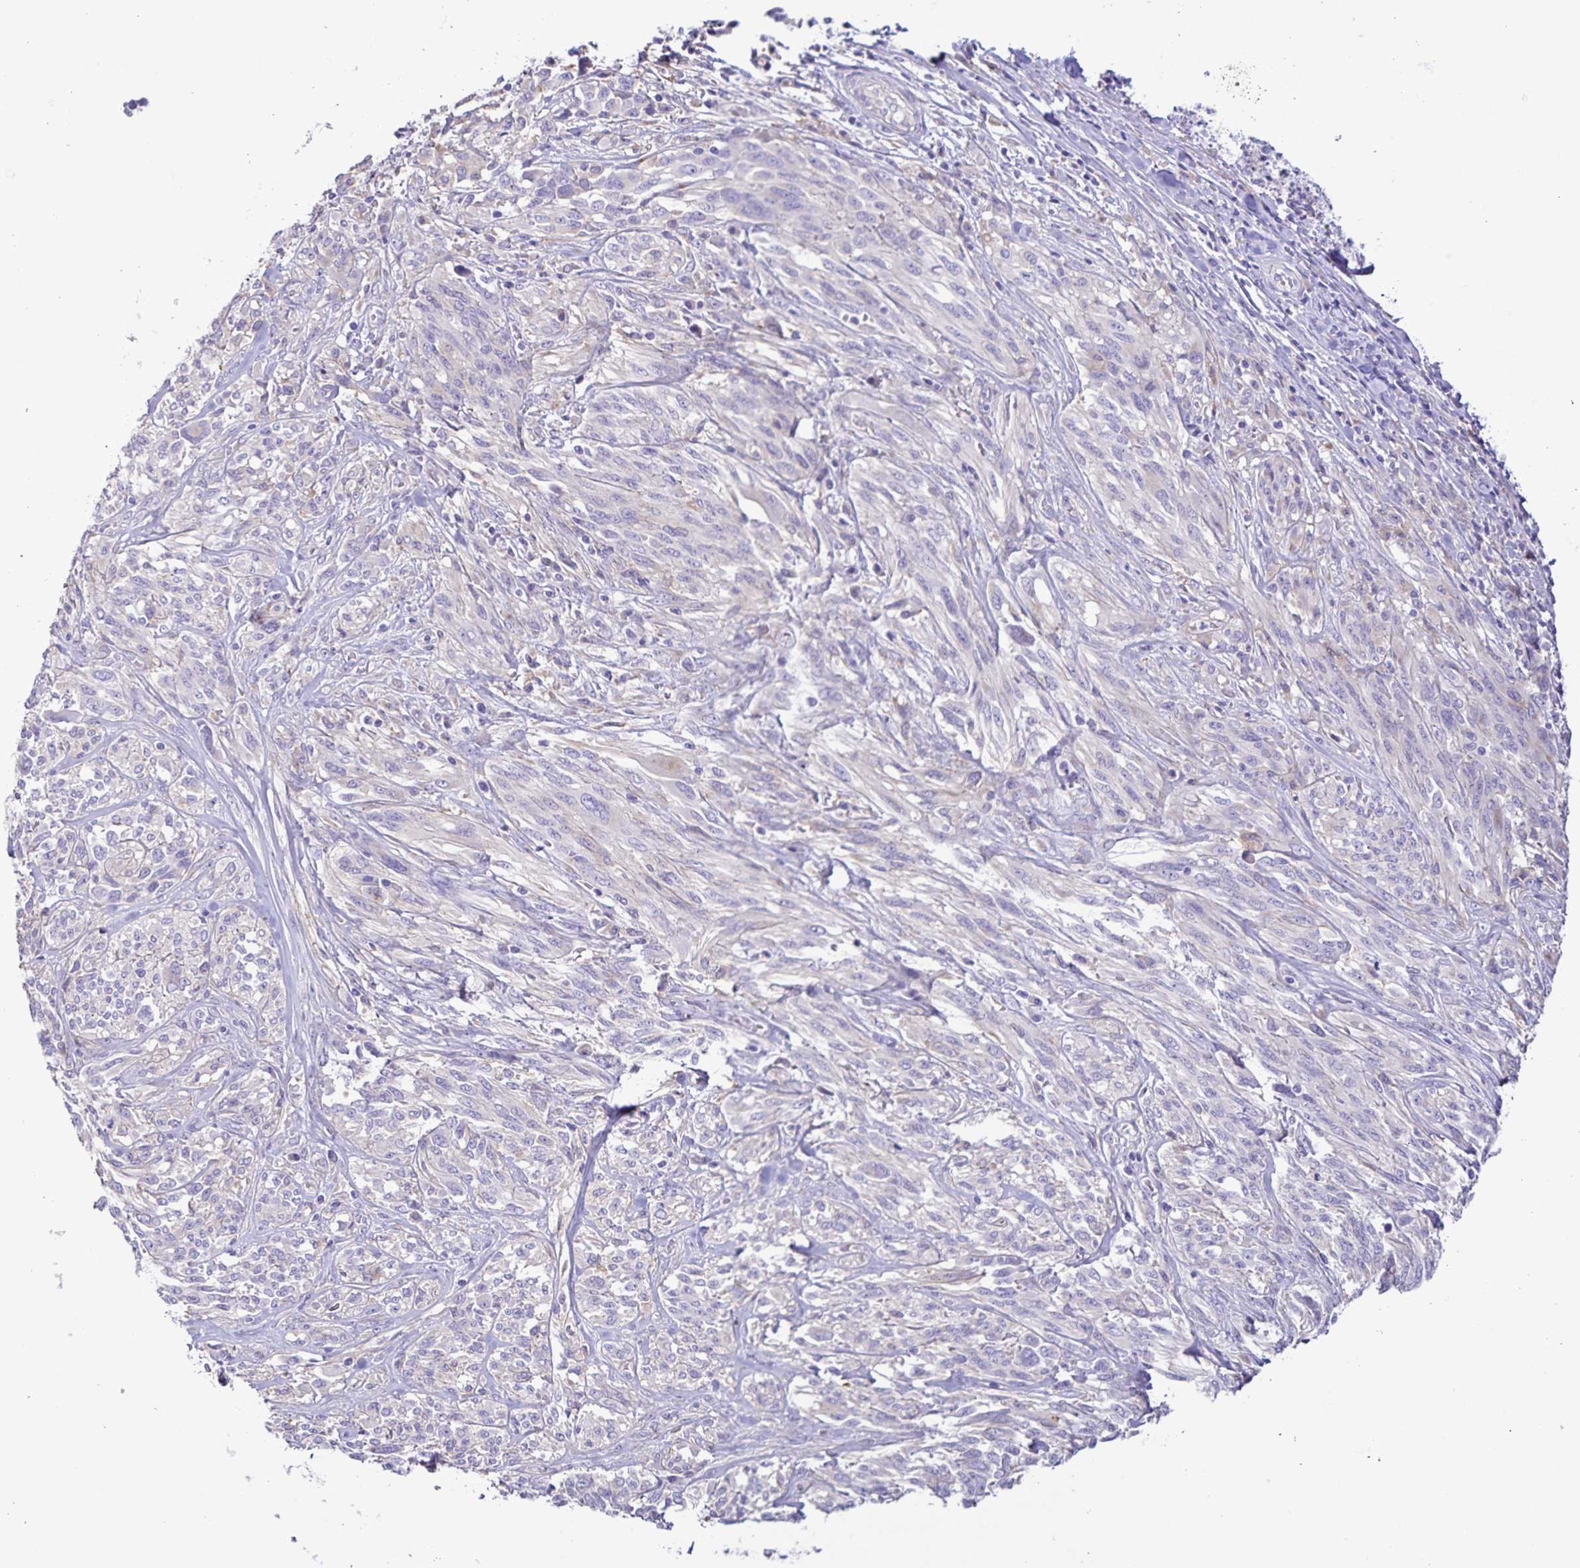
{"staining": {"intensity": "negative", "quantity": "none", "location": "none"}, "tissue": "melanoma", "cell_type": "Tumor cells", "image_type": "cancer", "snomed": [{"axis": "morphology", "description": "Malignant melanoma, NOS"}, {"axis": "topography", "description": "Skin"}], "caption": "IHC photomicrograph of human melanoma stained for a protein (brown), which displays no staining in tumor cells.", "gene": "BOLL", "patient": {"sex": "female", "age": 91}}